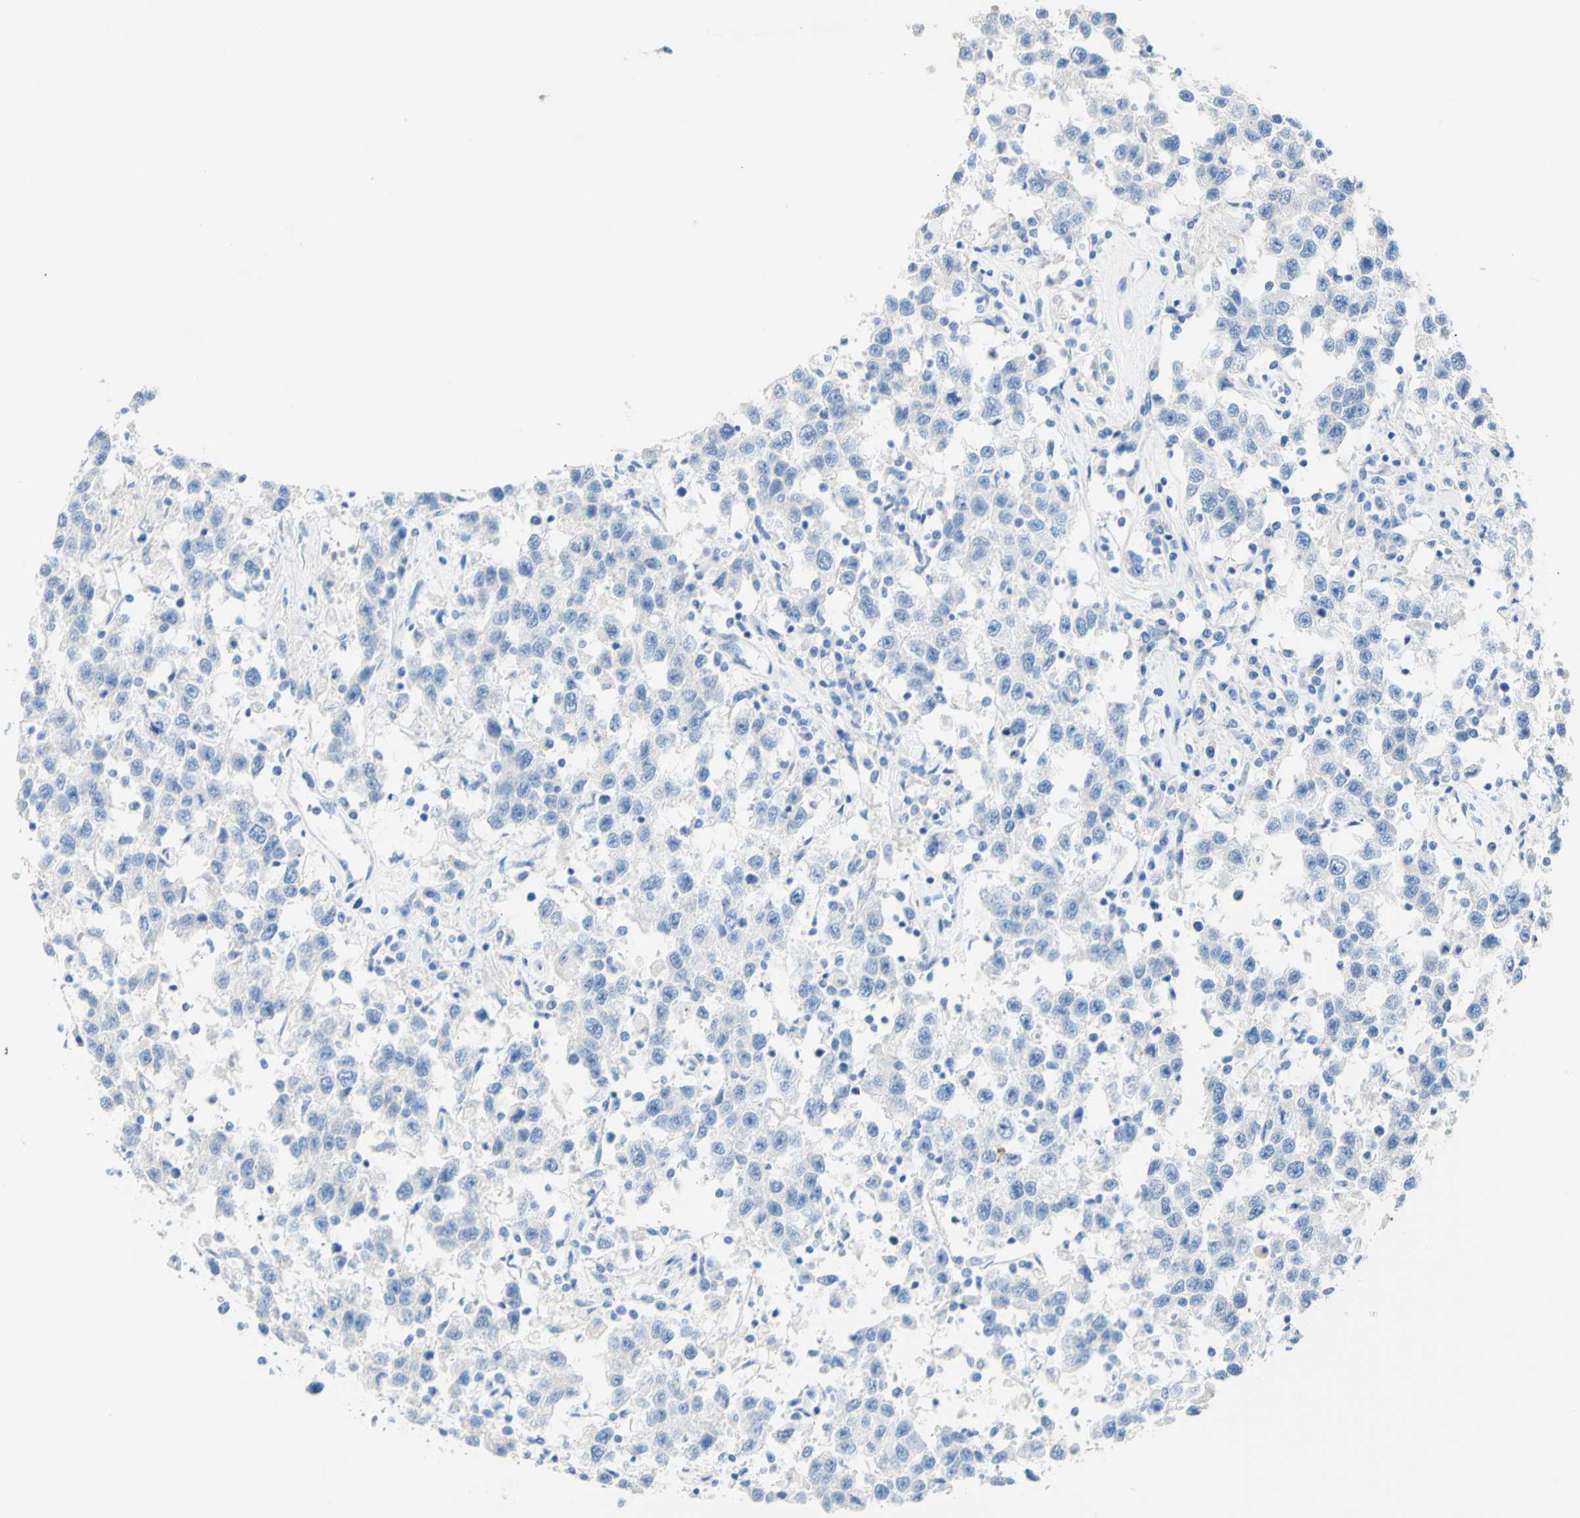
{"staining": {"intensity": "negative", "quantity": "none", "location": "none"}, "tissue": "testis cancer", "cell_type": "Tumor cells", "image_type": "cancer", "snomed": [{"axis": "morphology", "description": "Seminoma, NOS"}, {"axis": "topography", "description": "Testis"}], "caption": "DAB immunohistochemical staining of testis cancer (seminoma) demonstrates no significant positivity in tumor cells.", "gene": "PIGR", "patient": {"sex": "male", "age": 41}}